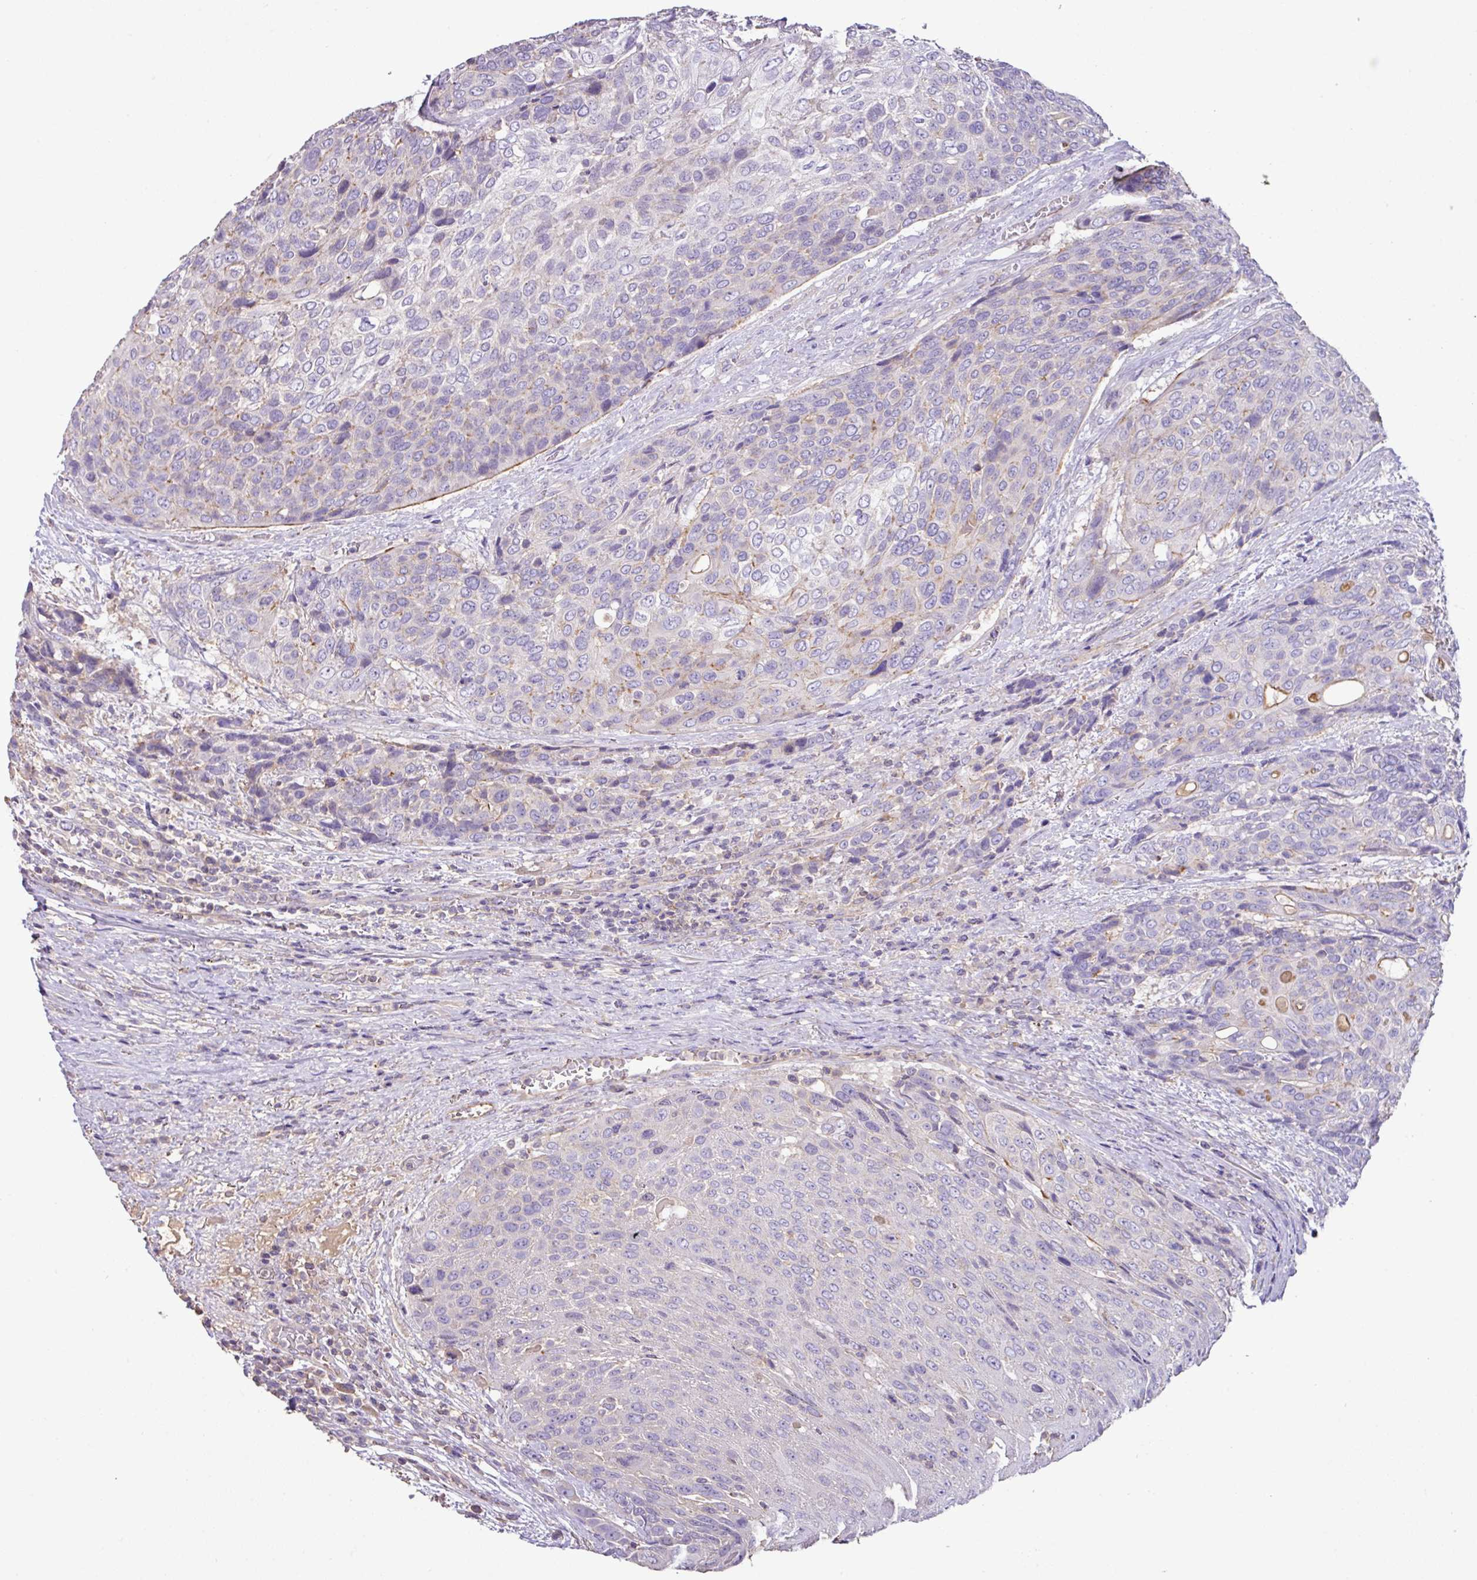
{"staining": {"intensity": "negative", "quantity": "none", "location": "none"}, "tissue": "urothelial cancer", "cell_type": "Tumor cells", "image_type": "cancer", "snomed": [{"axis": "morphology", "description": "Urothelial carcinoma, High grade"}, {"axis": "topography", "description": "Urinary bladder"}], "caption": "A histopathology image of urothelial carcinoma (high-grade) stained for a protein displays no brown staining in tumor cells. (Immunohistochemistry (ihc), brightfield microscopy, high magnification).", "gene": "AGR3", "patient": {"sex": "female", "age": 70}}